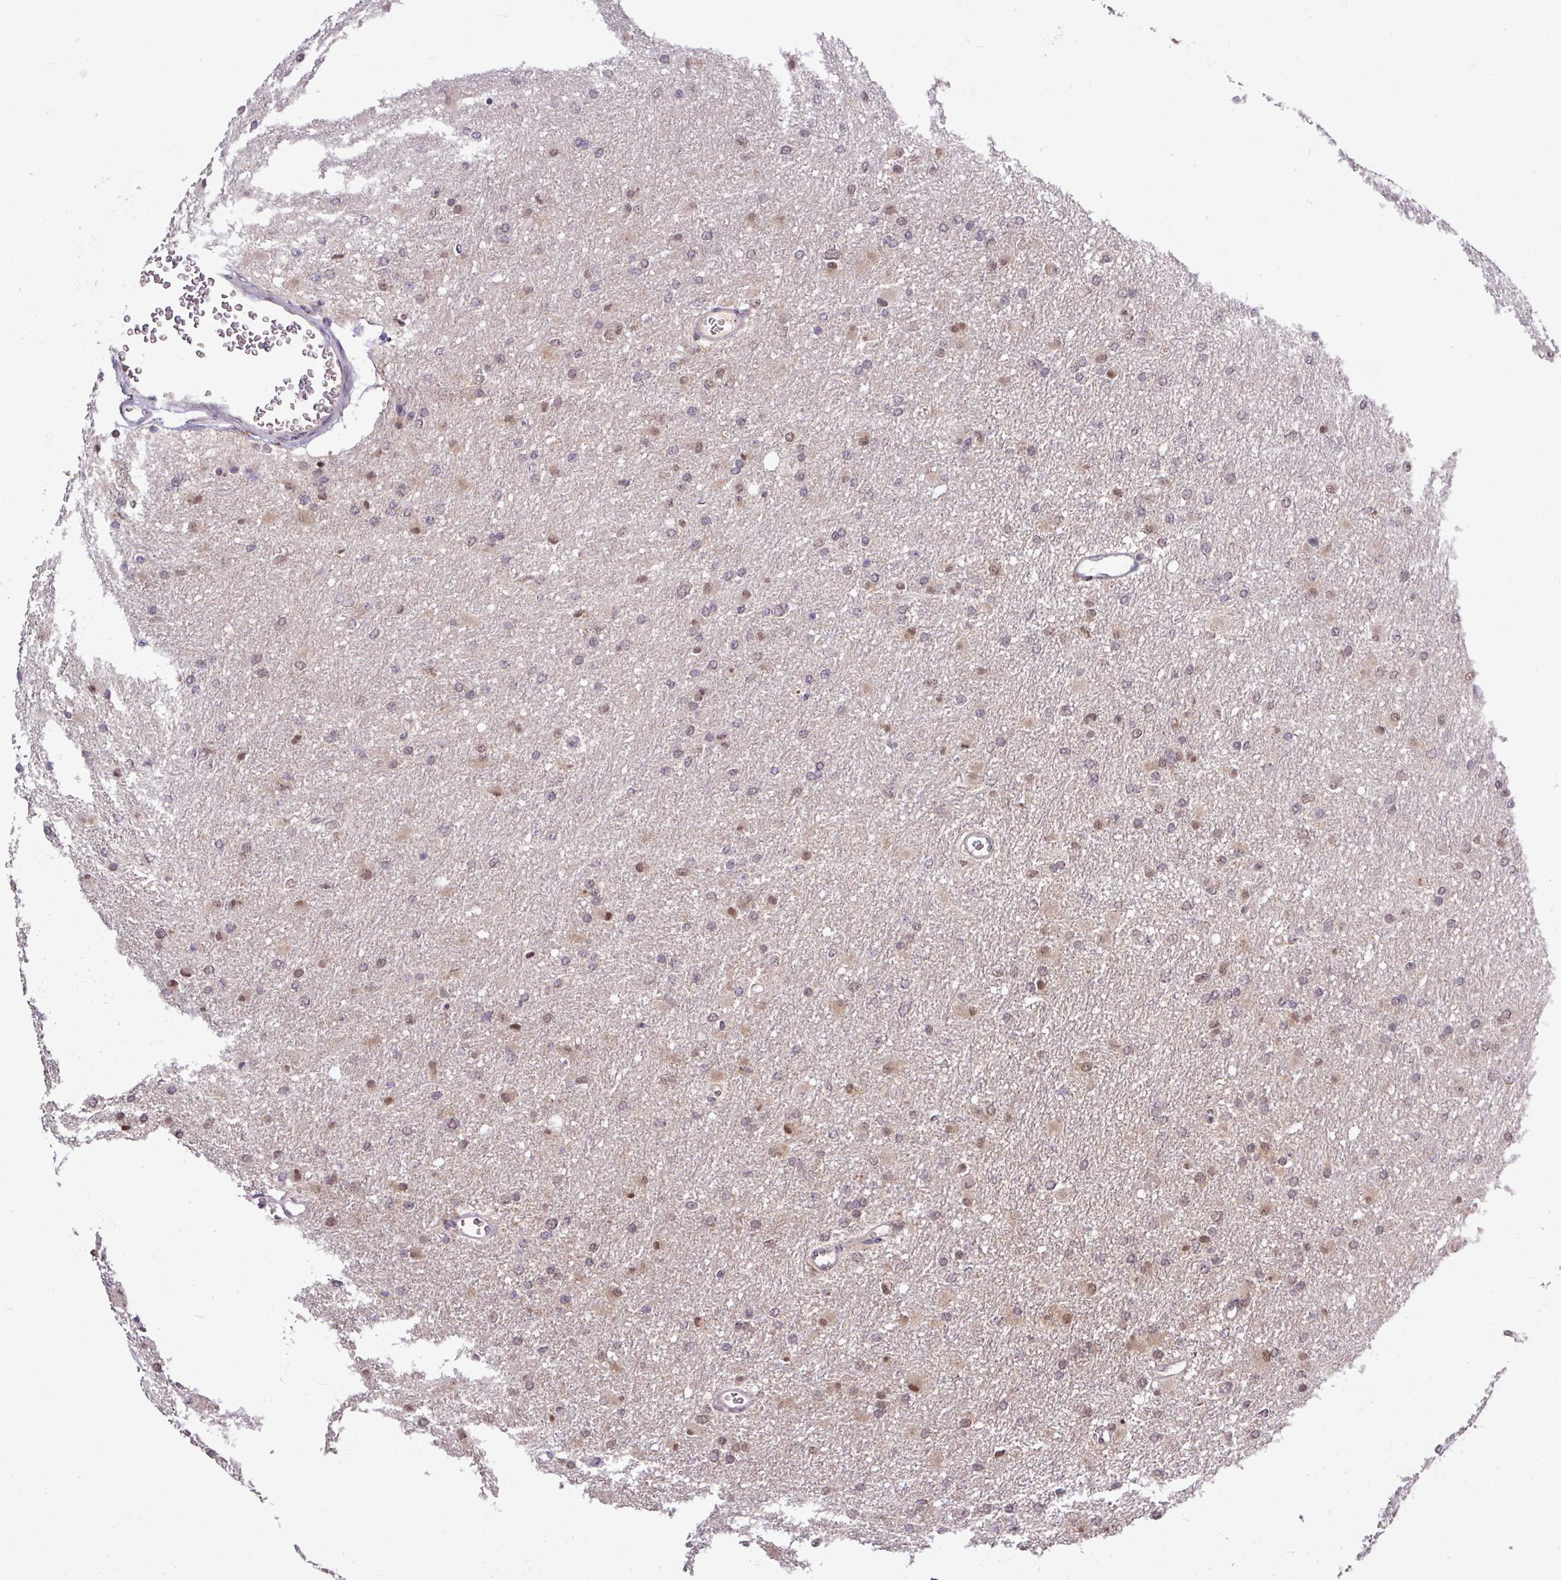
{"staining": {"intensity": "weak", "quantity": "25%-75%", "location": "cytoplasmic/membranous,nuclear"}, "tissue": "glioma", "cell_type": "Tumor cells", "image_type": "cancer", "snomed": [{"axis": "morphology", "description": "Glioma, malignant, High grade"}, {"axis": "topography", "description": "Cerebral cortex"}], "caption": "Protein staining of glioma tissue shows weak cytoplasmic/membranous and nuclear positivity in about 25%-75% of tumor cells. The staining was performed using DAB, with brown indicating positive protein expression. Nuclei are stained blue with hematoxylin.", "gene": "SKIC2", "patient": {"sex": "female", "age": 36}}